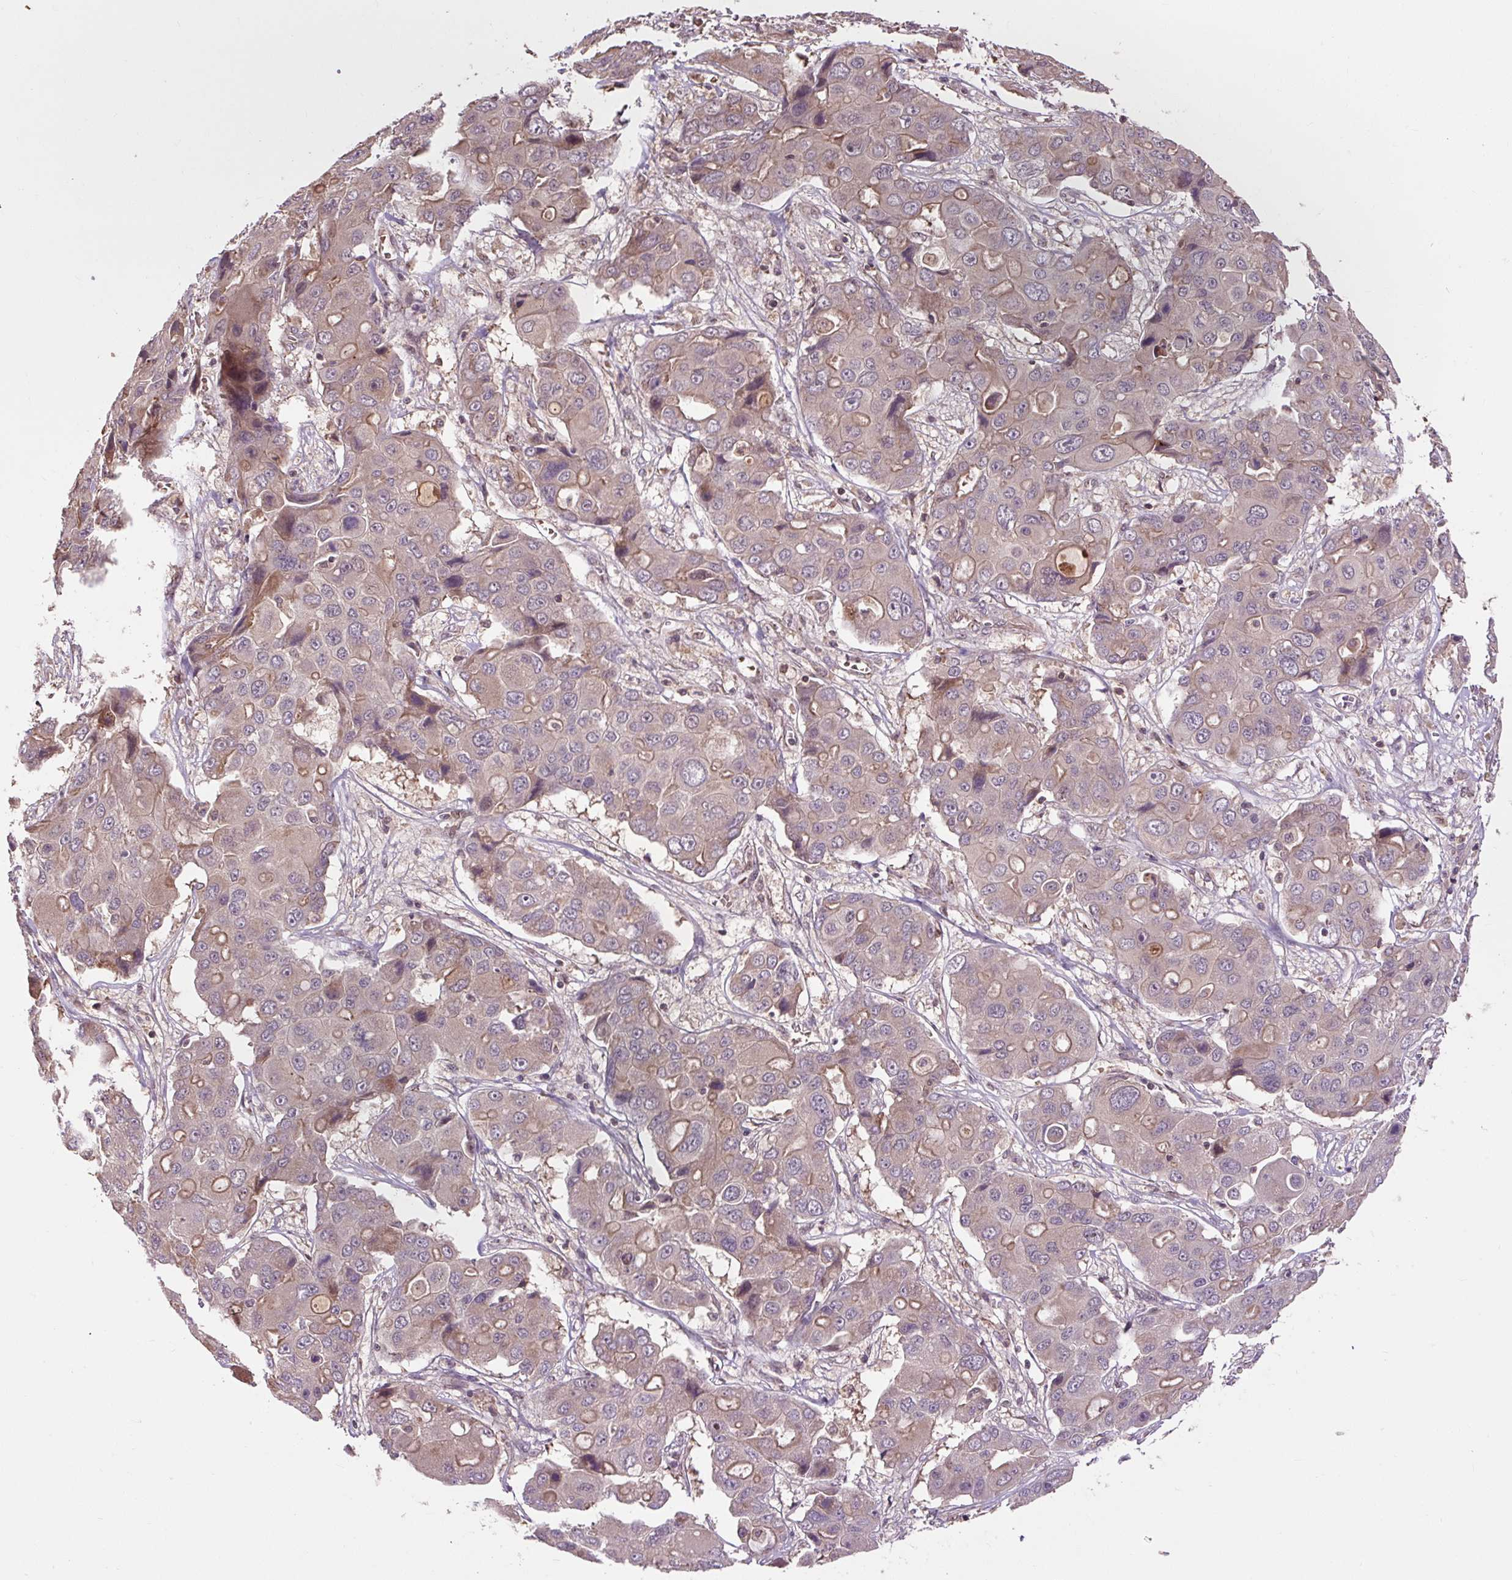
{"staining": {"intensity": "weak", "quantity": "<25%", "location": "cytoplasmic/membranous"}, "tissue": "liver cancer", "cell_type": "Tumor cells", "image_type": "cancer", "snomed": [{"axis": "morphology", "description": "Cholangiocarcinoma"}, {"axis": "topography", "description": "Liver"}], "caption": "This histopathology image is of liver cancer (cholangiocarcinoma) stained with immunohistochemistry (IHC) to label a protein in brown with the nuclei are counter-stained blue. There is no positivity in tumor cells.", "gene": "MMS19", "patient": {"sex": "male", "age": 67}}